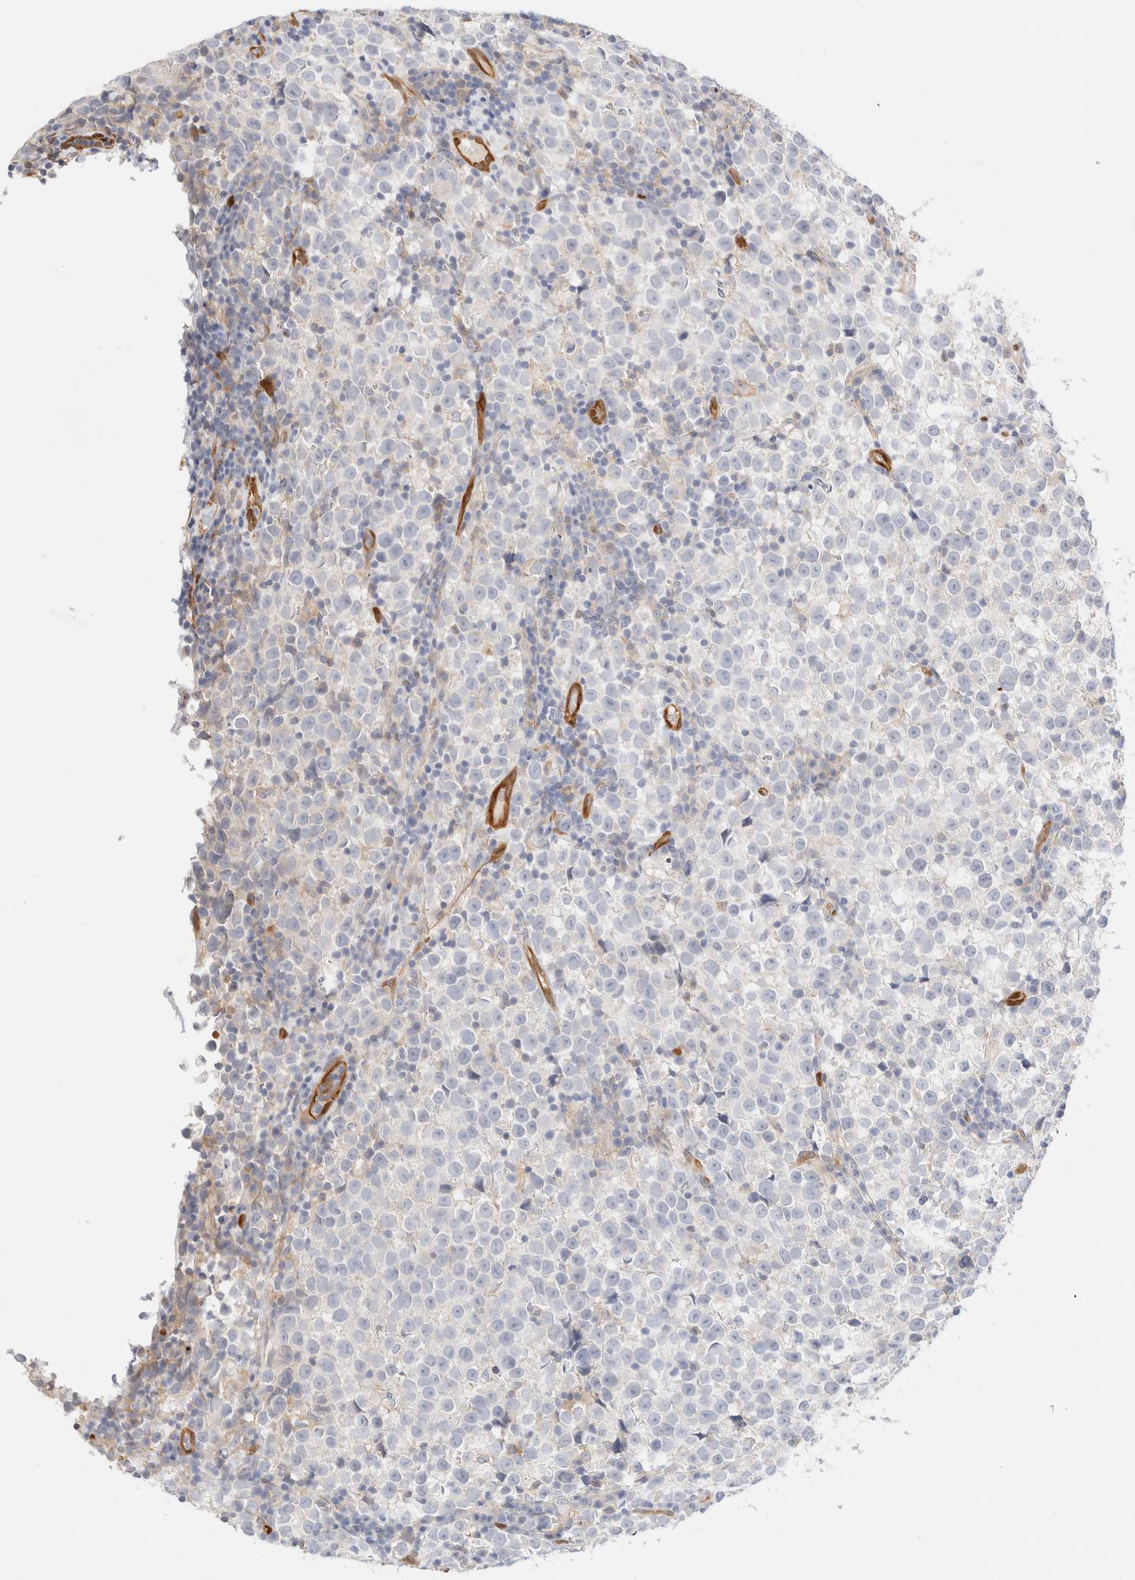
{"staining": {"intensity": "negative", "quantity": "none", "location": "none"}, "tissue": "testis cancer", "cell_type": "Tumor cells", "image_type": "cancer", "snomed": [{"axis": "morphology", "description": "Normal tissue, NOS"}, {"axis": "morphology", "description": "Seminoma, NOS"}, {"axis": "topography", "description": "Testis"}], "caption": "High power microscopy histopathology image of an immunohistochemistry image of seminoma (testis), revealing no significant expression in tumor cells. The staining is performed using DAB brown chromogen with nuclei counter-stained in using hematoxylin.", "gene": "LMCD1", "patient": {"sex": "male", "age": 43}}